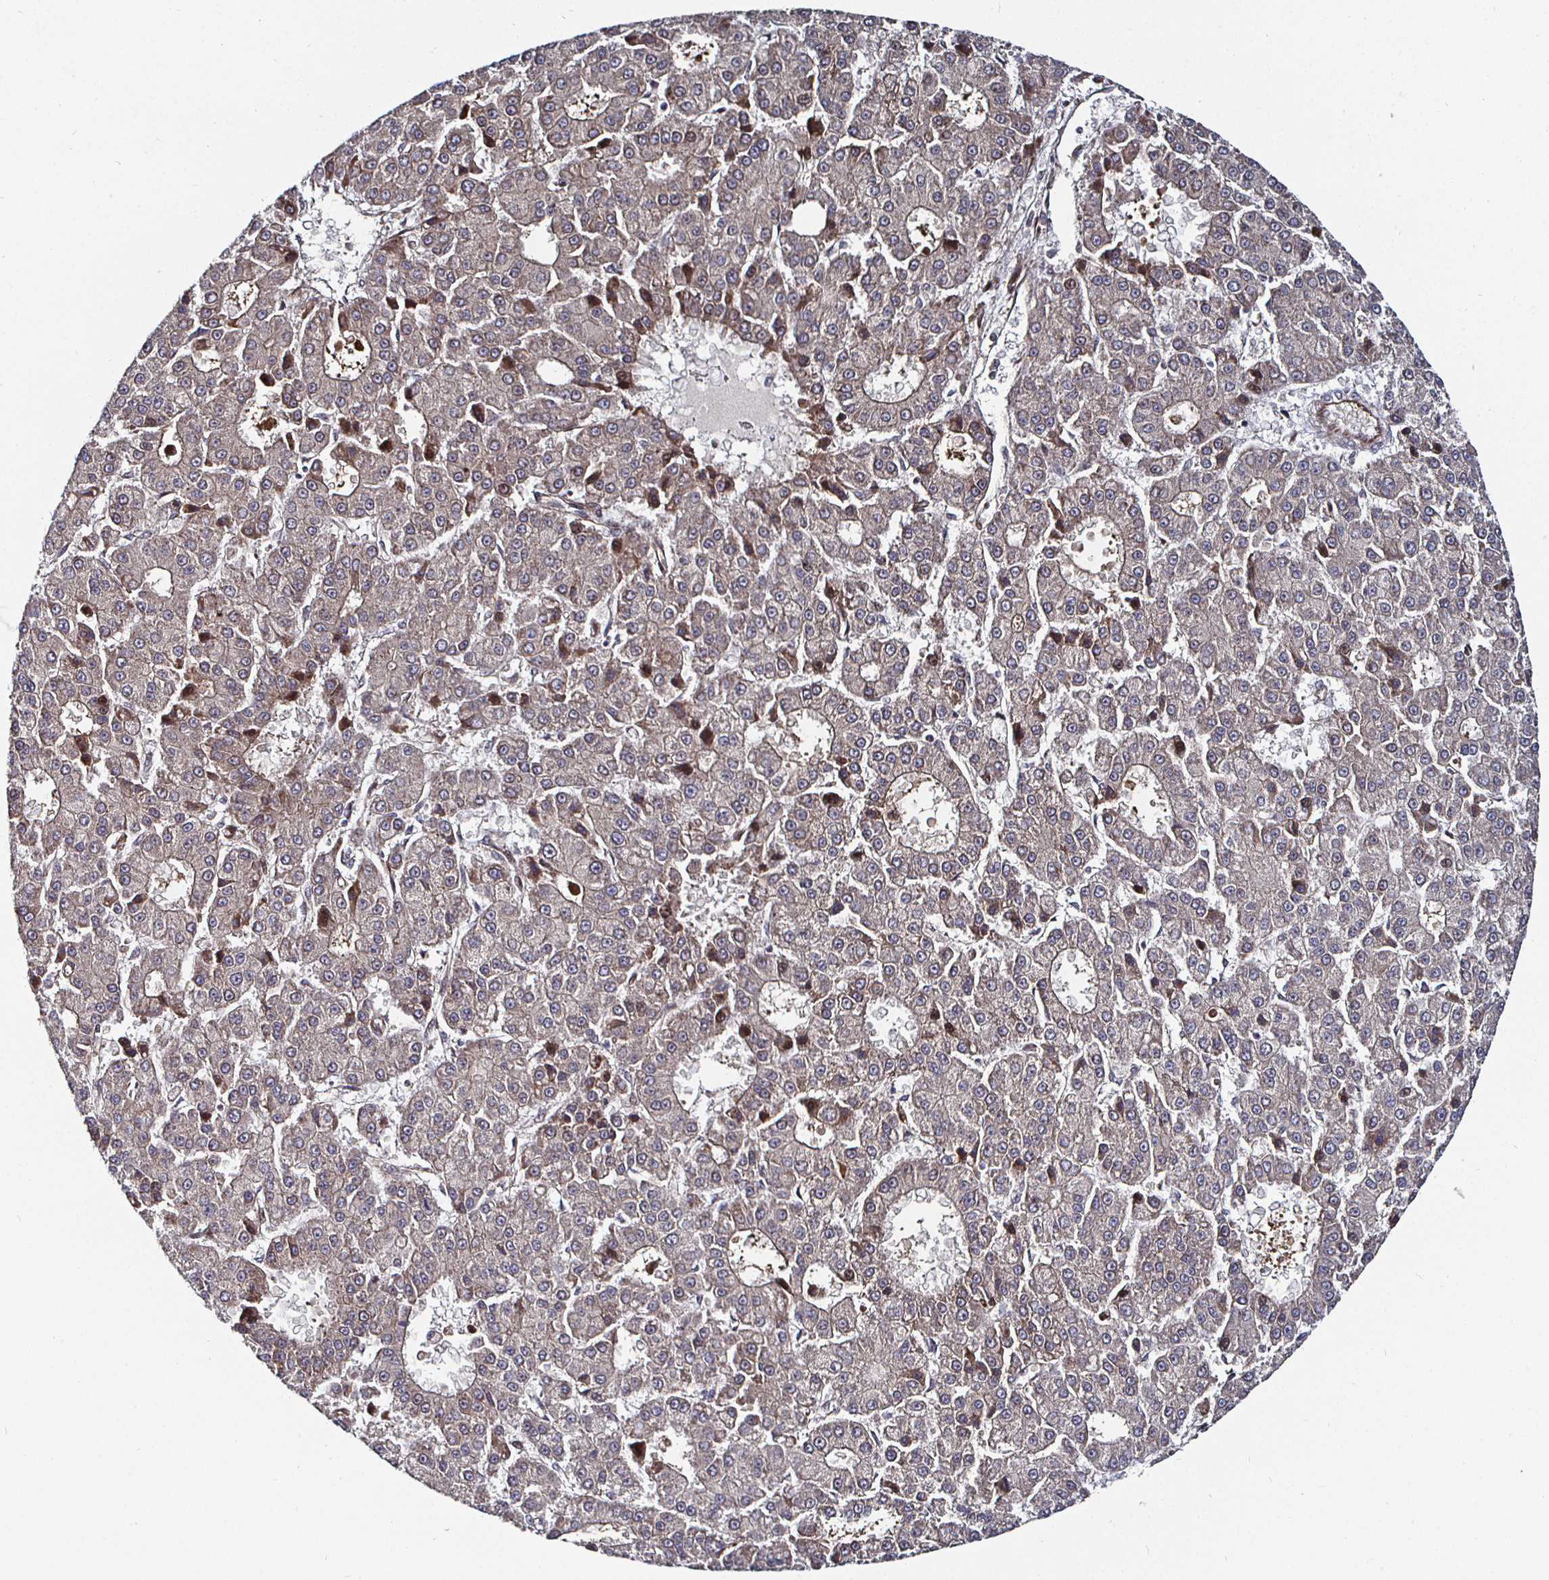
{"staining": {"intensity": "negative", "quantity": "none", "location": "none"}, "tissue": "liver cancer", "cell_type": "Tumor cells", "image_type": "cancer", "snomed": [{"axis": "morphology", "description": "Carcinoma, Hepatocellular, NOS"}, {"axis": "topography", "description": "Liver"}], "caption": "Immunohistochemical staining of human liver cancer (hepatocellular carcinoma) shows no significant staining in tumor cells.", "gene": "TBKBP1", "patient": {"sex": "male", "age": 70}}